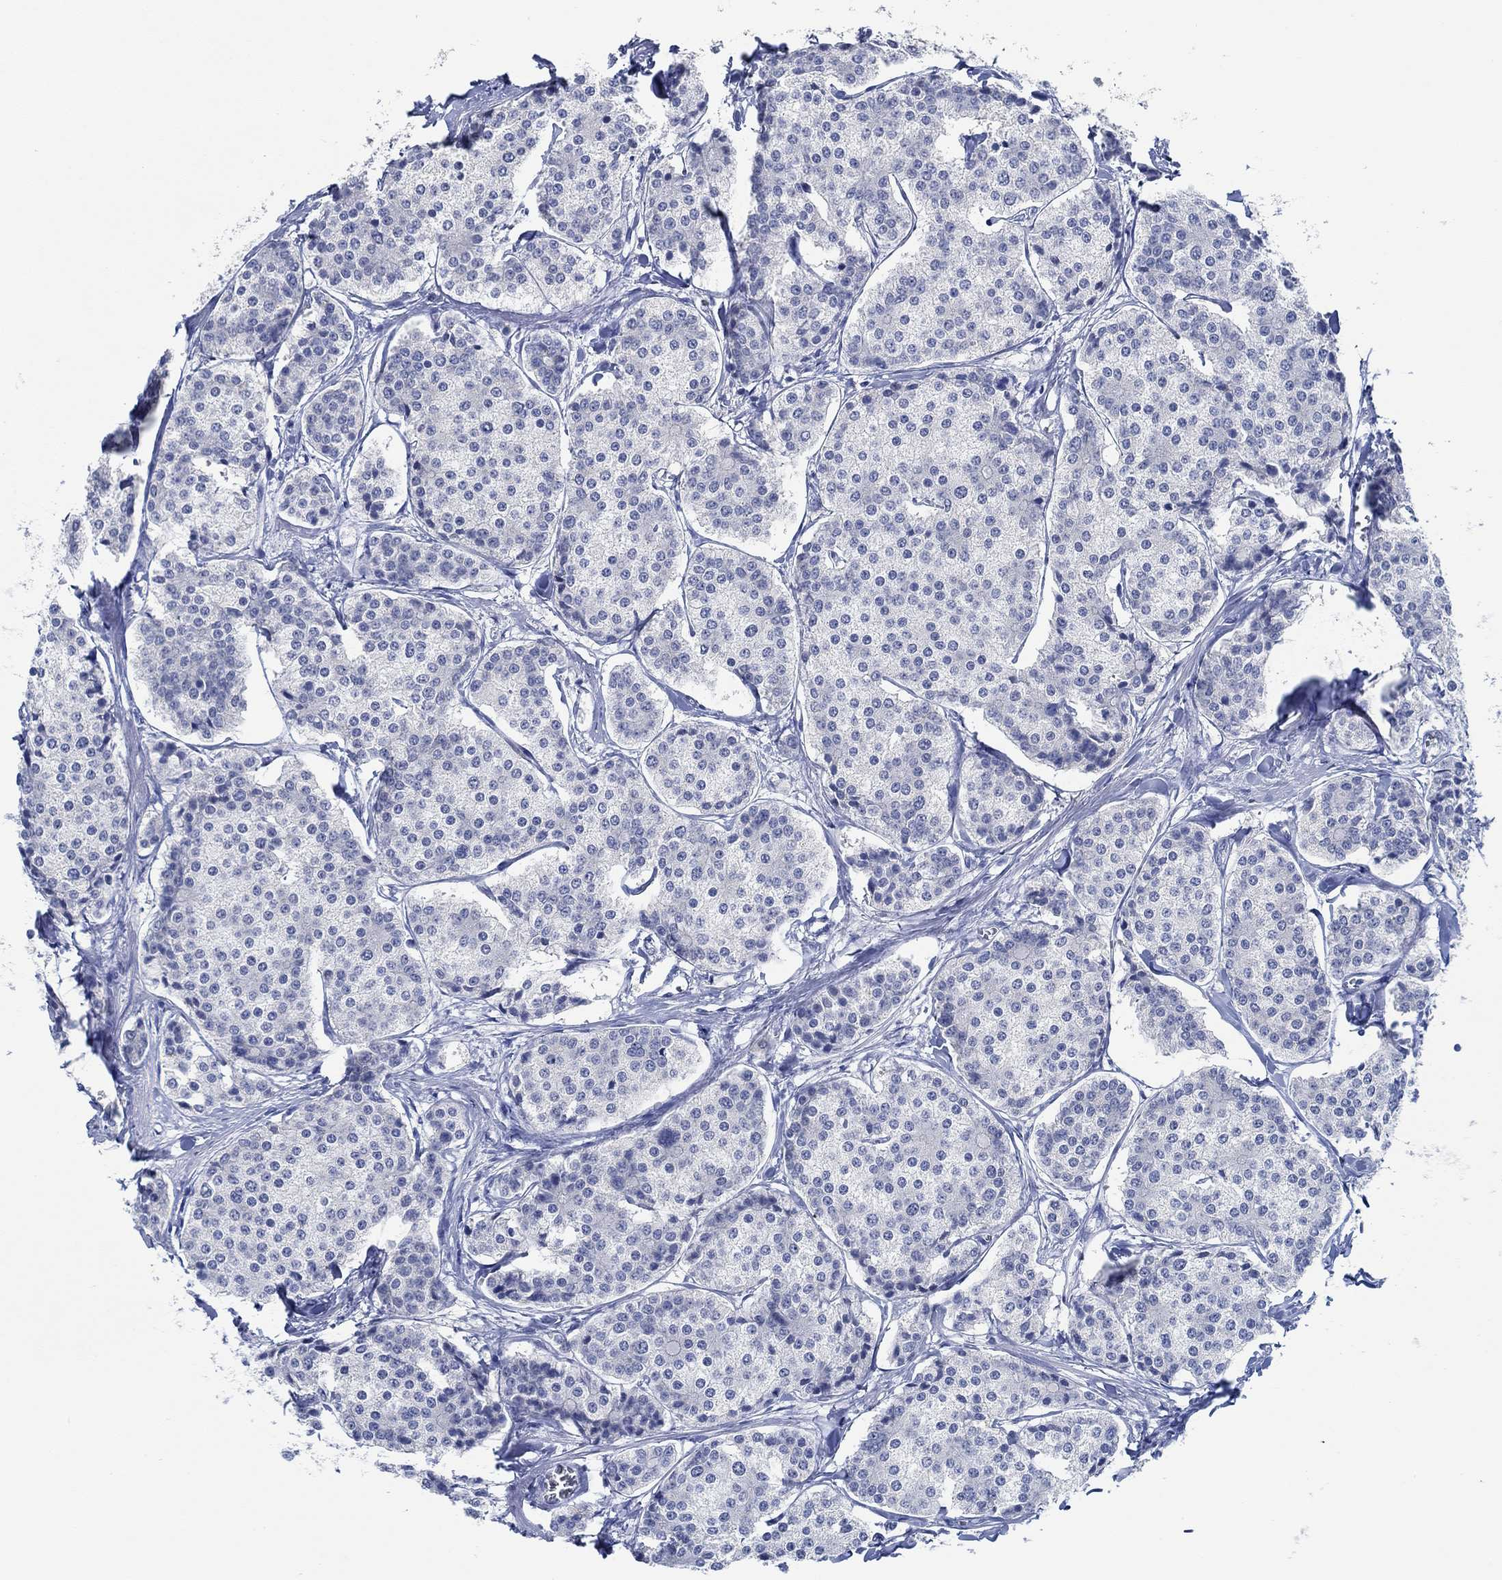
{"staining": {"intensity": "negative", "quantity": "none", "location": "none"}, "tissue": "carcinoid", "cell_type": "Tumor cells", "image_type": "cancer", "snomed": [{"axis": "morphology", "description": "Carcinoid, malignant, NOS"}, {"axis": "topography", "description": "Small intestine"}], "caption": "An image of carcinoid (malignant) stained for a protein displays no brown staining in tumor cells.", "gene": "ZNF671", "patient": {"sex": "female", "age": 65}}